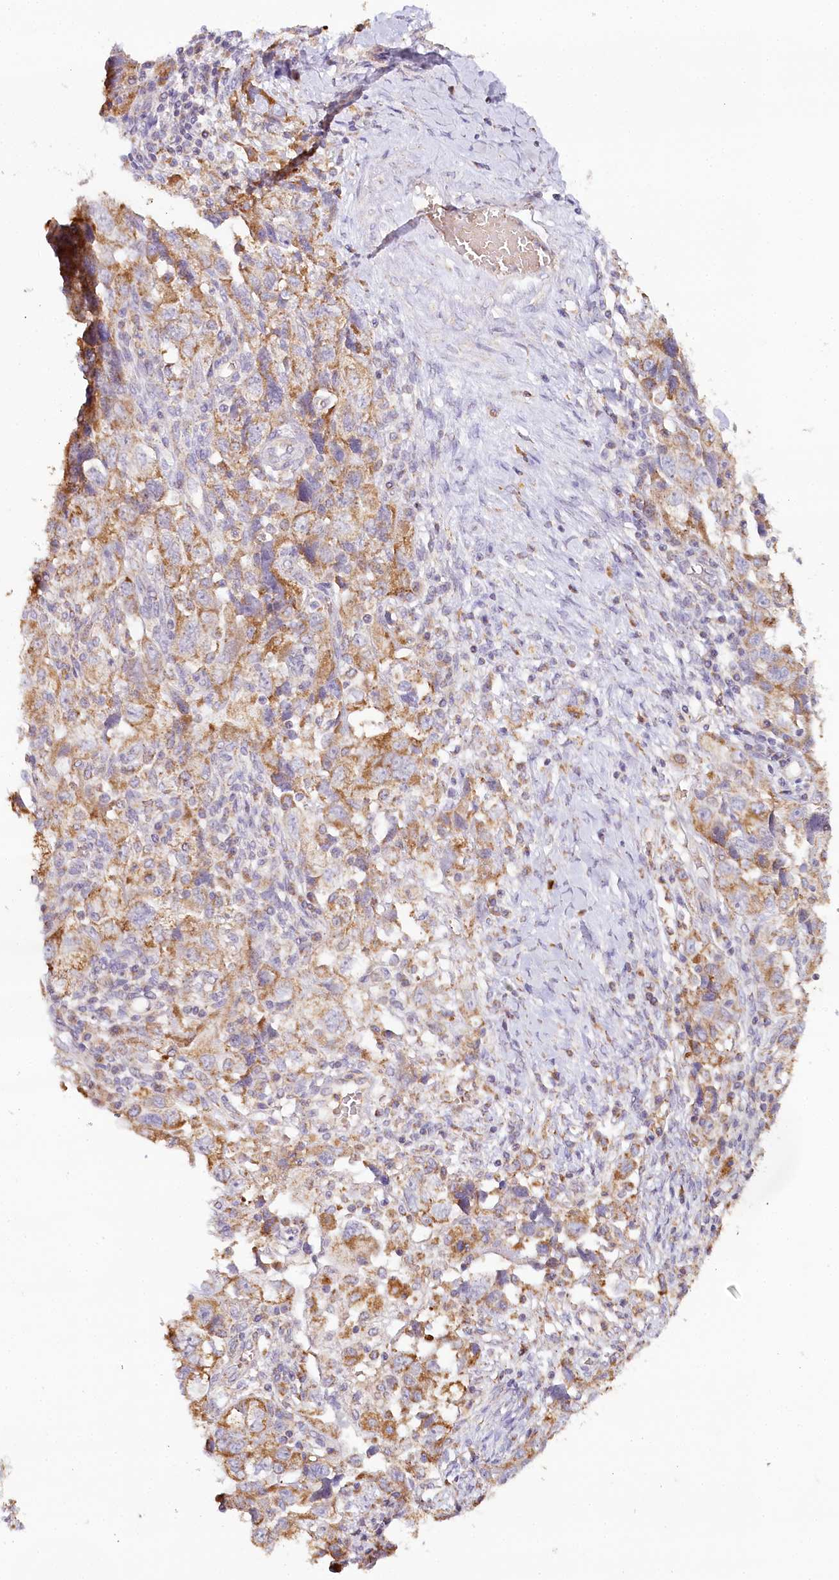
{"staining": {"intensity": "moderate", "quantity": ">75%", "location": "cytoplasmic/membranous"}, "tissue": "ovarian cancer", "cell_type": "Tumor cells", "image_type": "cancer", "snomed": [{"axis": "morphology", "description": "Carcinoma, NOS"}, {"axis": "morphology", "description": "Cystadenocarcinoma, serous, NOS"}, {"axis": "topography", "description": "Ovary"}], "caption": "Human serous cystadenocarcinoma (ovarian) stained with a brown dye demonstrates moderate cytoplasmic/membranous positive staining in approximately >75% of tumor cells.", "gene": "MMP25", "patient": {"sex": "female", "age": 69}}